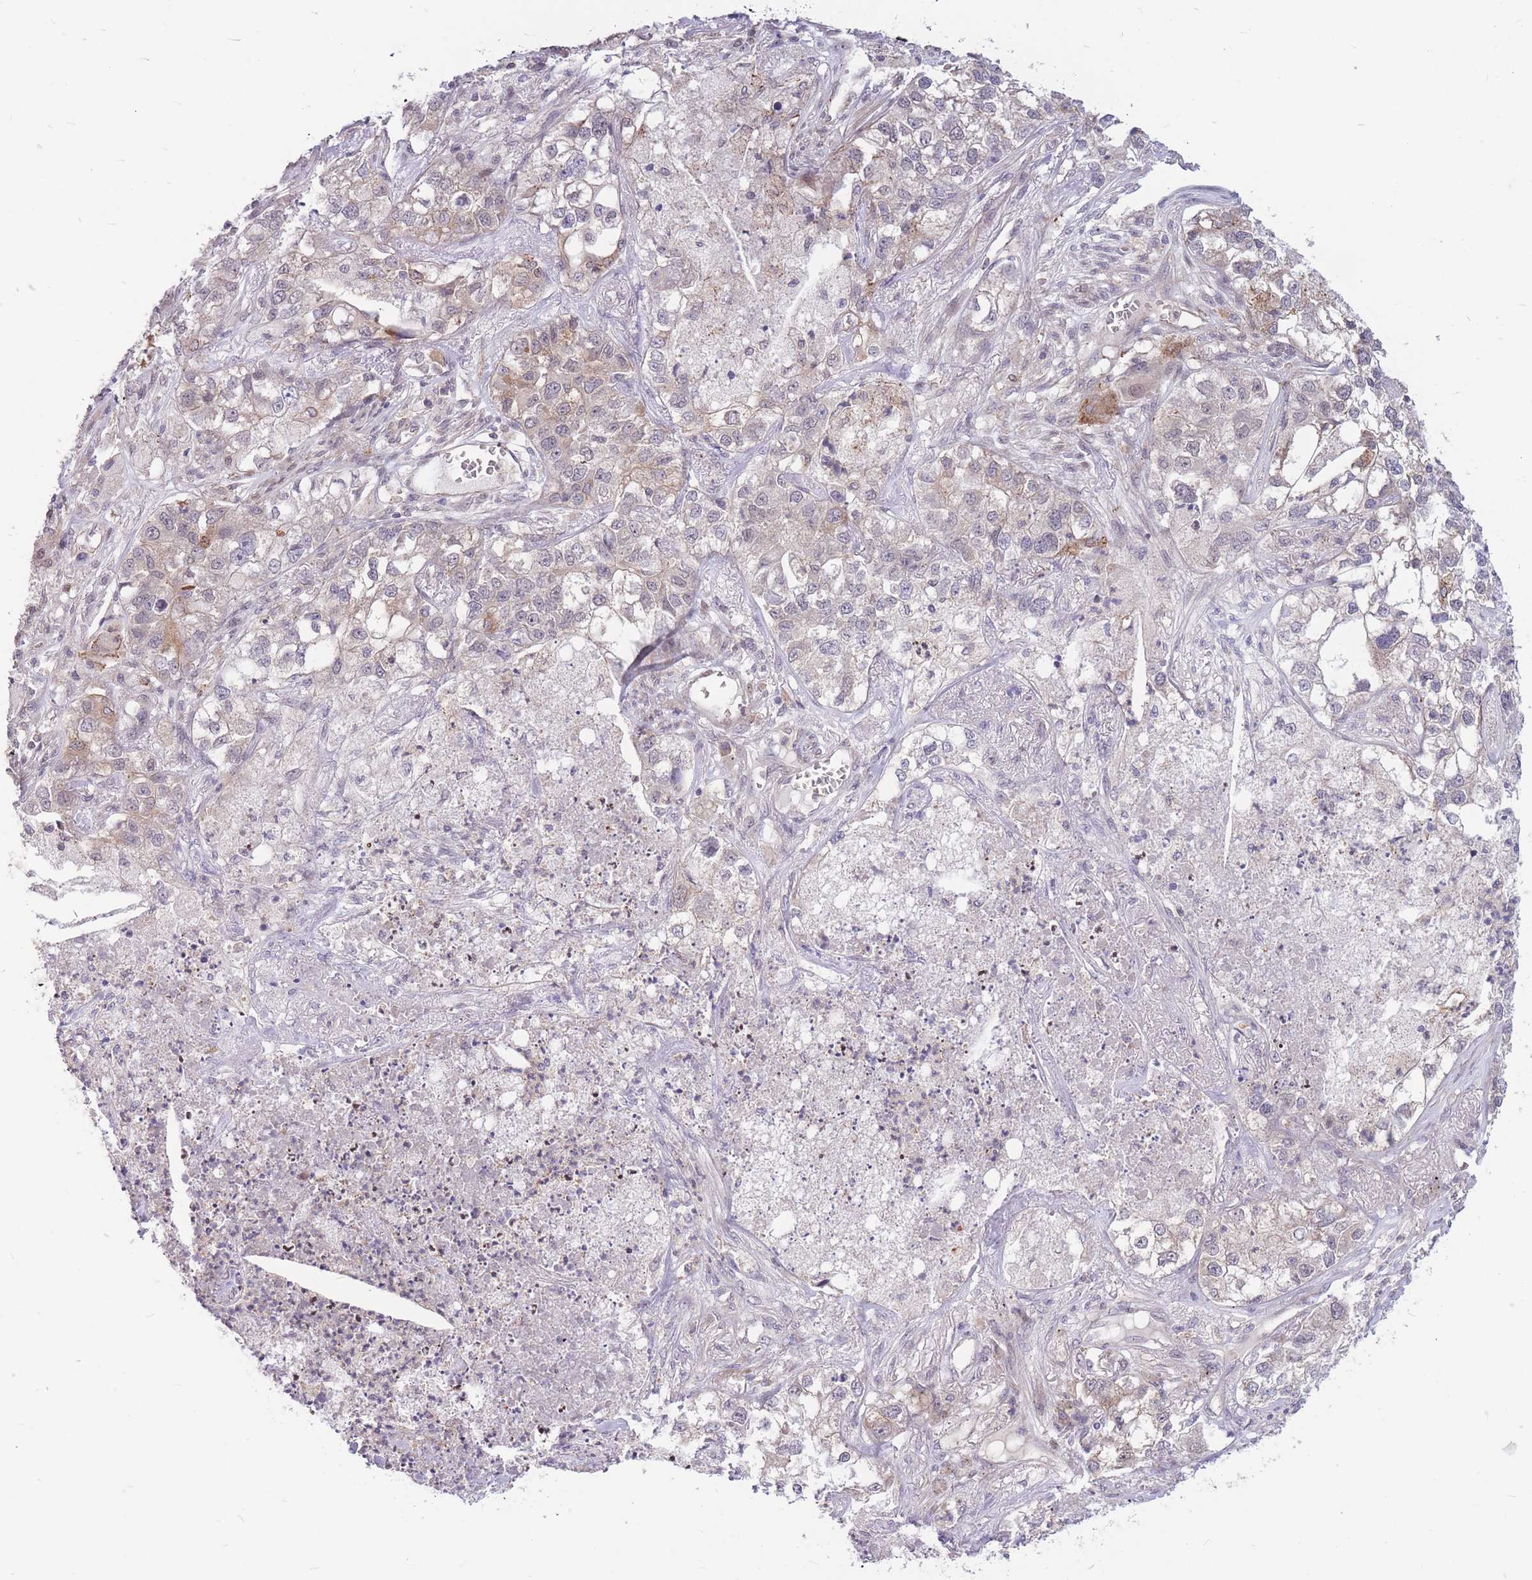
{"staining": {"intensity": "weak", "quantity": "25%-75%", "location": "cytoplasmic/membranous"}, "tissue": "lung cancer", "cell_type": "Tumor cells", "image_type": "cancer", "snomed": [{"axis": "morphology", "description": "Adenocarcinoma, NOS"}, {"axis": "topography", "description": "Lung"}], "caption": "The histopathology image displays staining of adenocarcinoma (lung), revealing weak cytoplasmic/membranous protein positivity (brown color) within tumor cells. (DAB IHC, brown staining for protein, blue staining for nuclei).", "gene": "TCF20", "patient": {"sex": "male", "age": 49}}